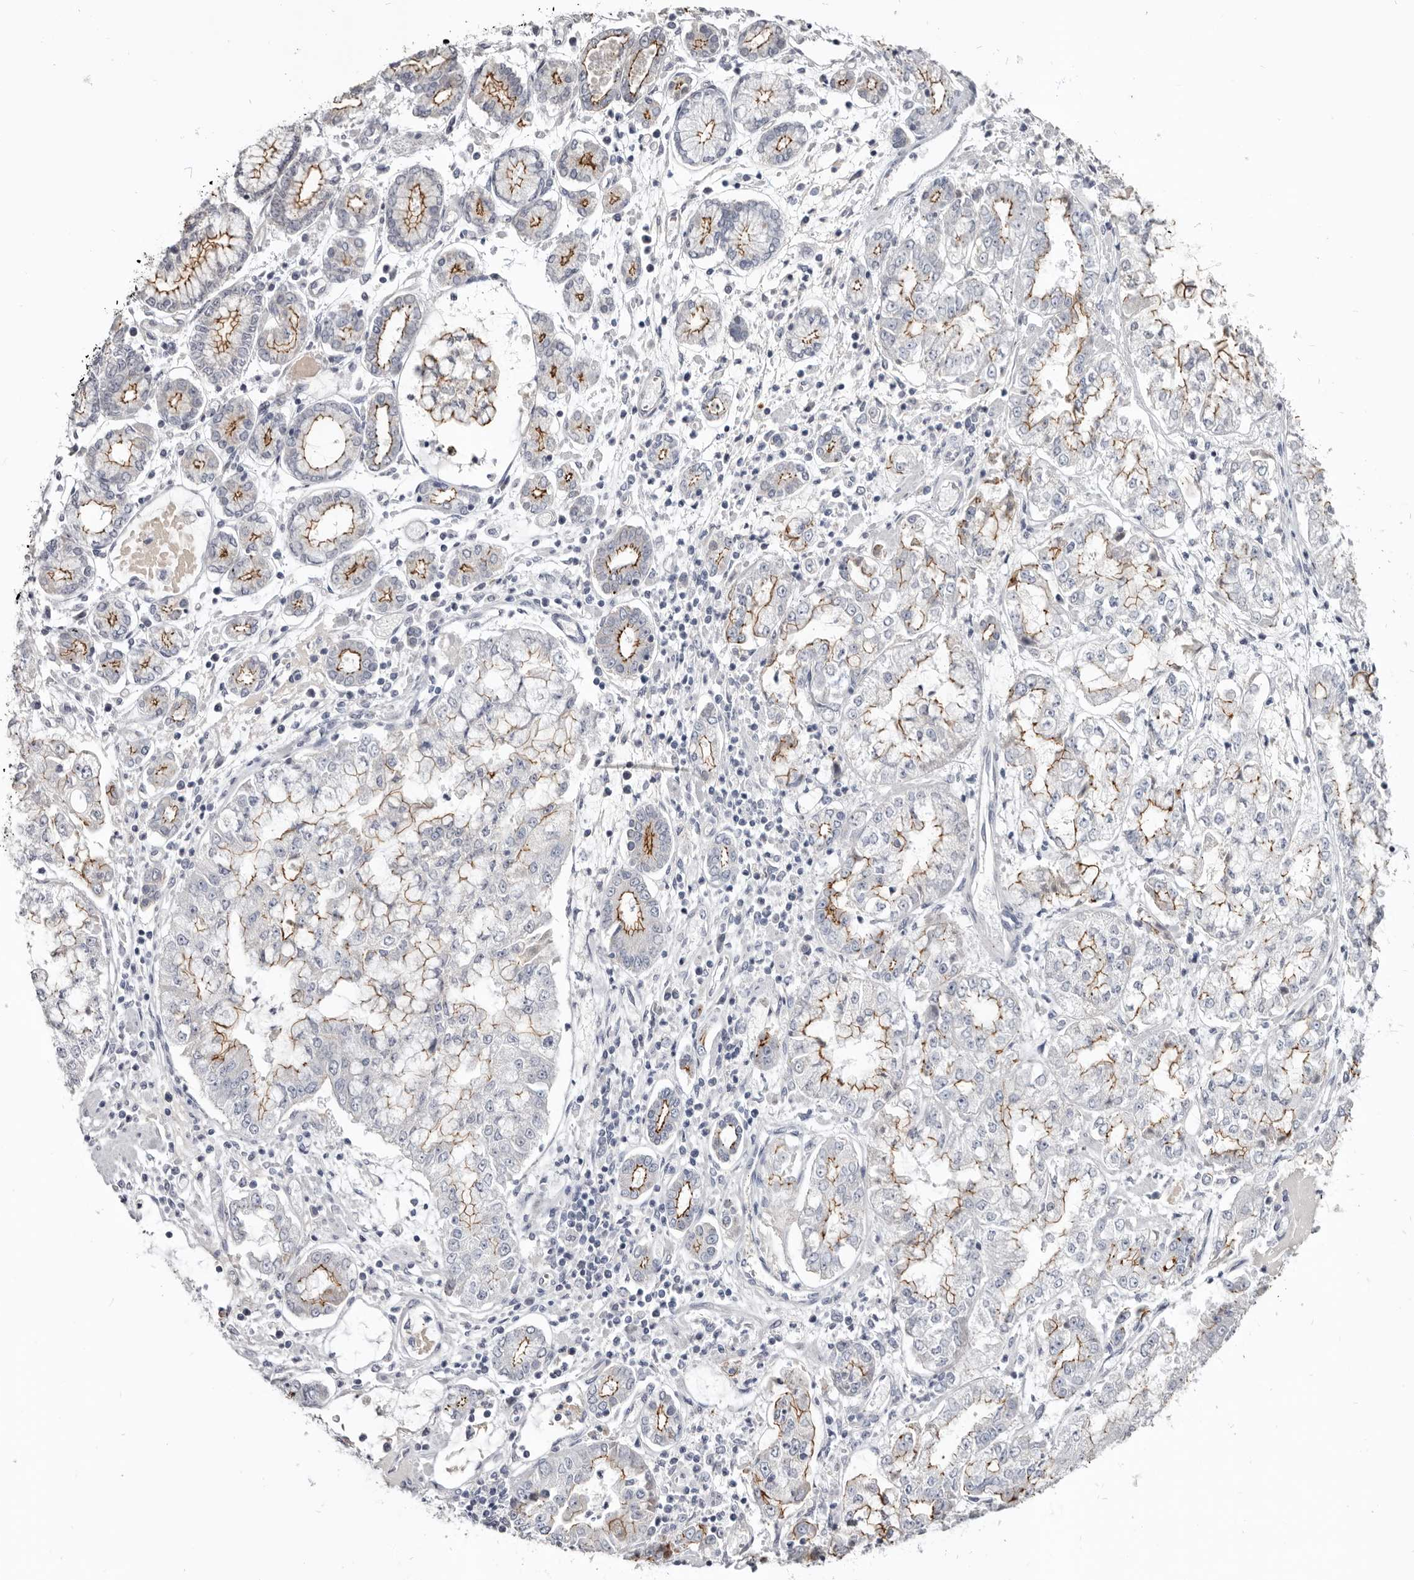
{"staining": {"intensity": "strong", "quantity": "25%-75%", "location": "cytoplasmic/membranous"}, "tissue": "stomach cancer", "cell_type": "Tumor cells", "image_type": "cancer", "snomed": [{"axis": "morphology", "description": "Adenocarcinoma, NOS"}, {"axis": "topography", "description": "Stomach"}], "caption": "IHC (DAB) staining of adenocarcinoma (stomach) exhibits strong cytoplasmic/membranous protein positivity in about 25%-75% of tumor cells.", "gene": "CGN", "patient": {"sex": "male", "age": 76}}